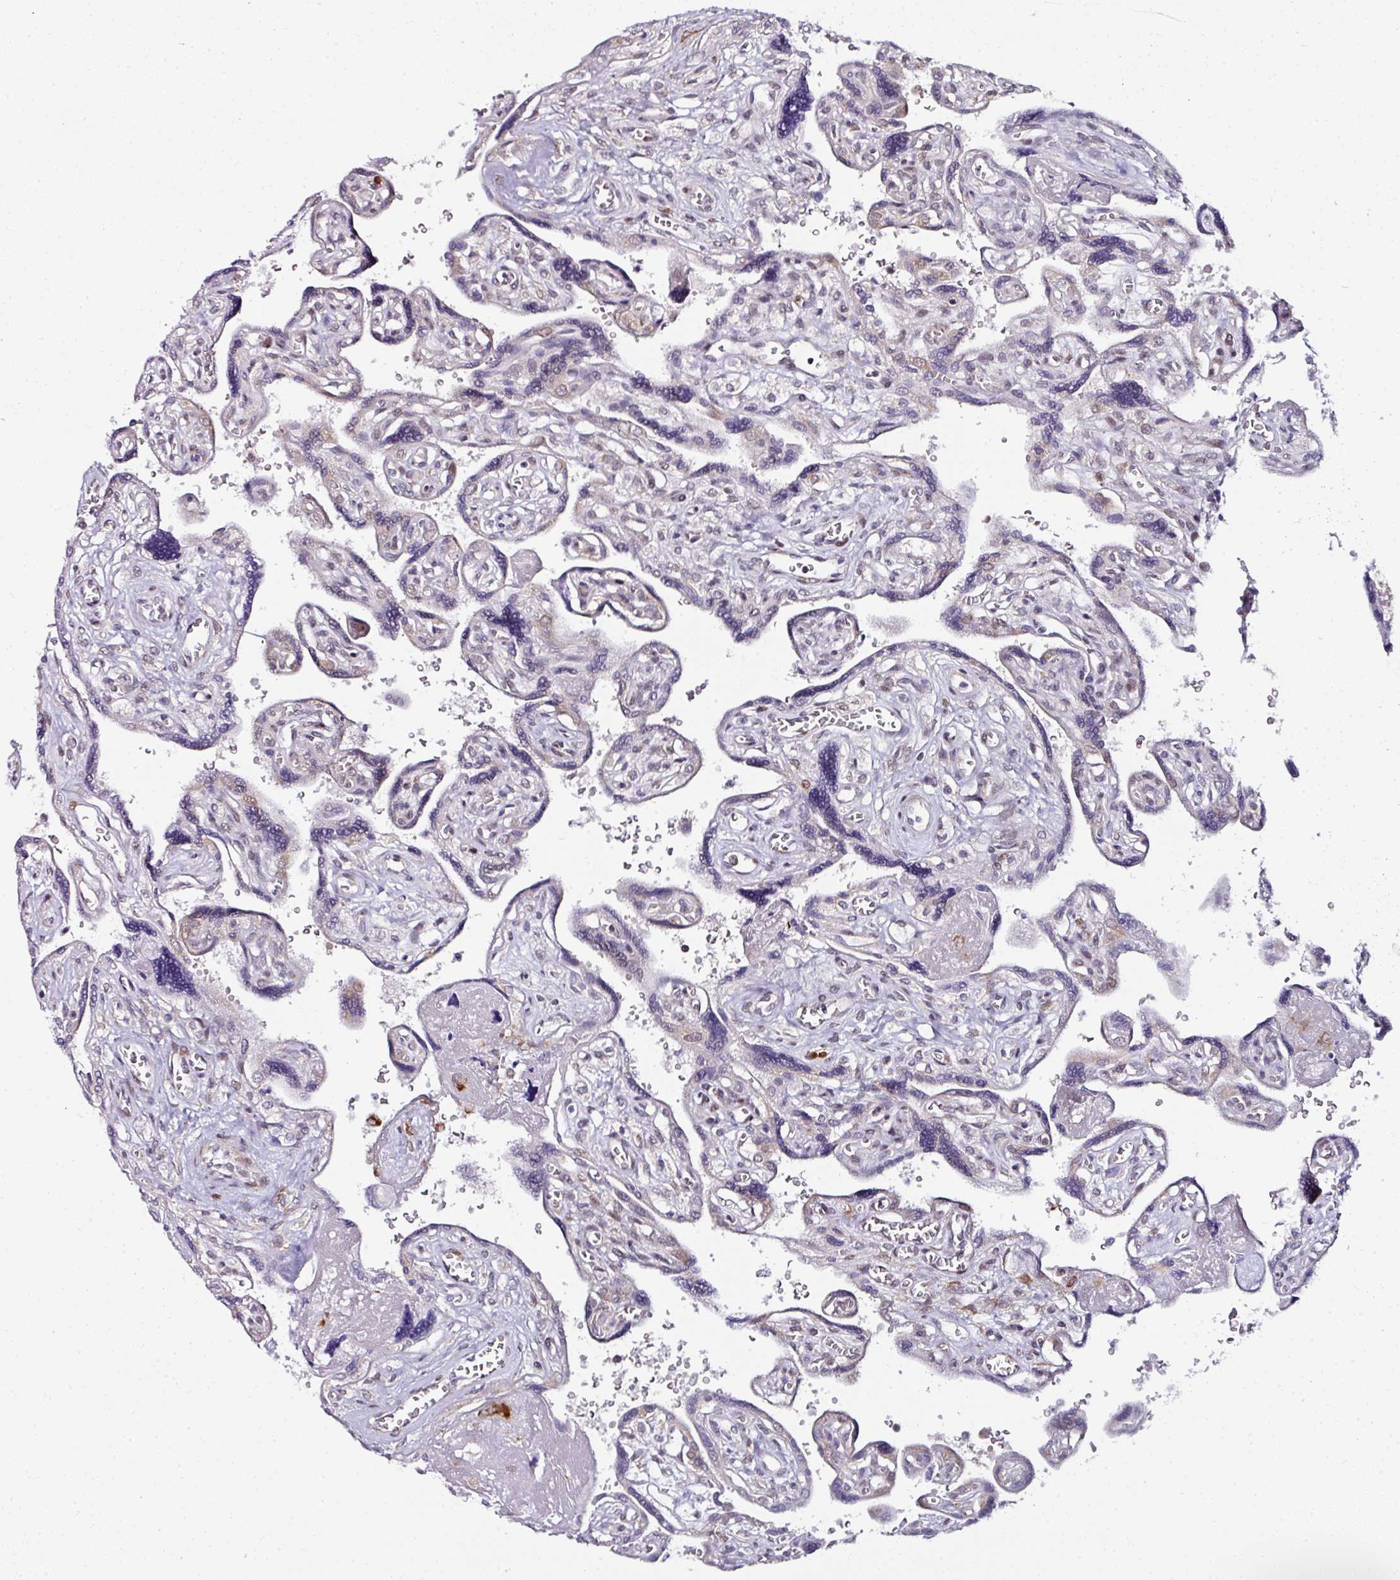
{"staining": {"intensity": "strong", "quantity": ">75%", "location": "cytoplasmic/membranous"}, "tissue": "placenta", "cell_type": "Decidual cells", "image_type": "normal", "snomed": [{"axis": "morphology", "description": "Normal tissue, NOS"}, {"axis": "topography", "description": "Placenta"}], "caption": "Immunohistochemistry (DAB (3,3'-diaminobenzidine)) staining of benign human placenta exhibits strong cytoplasmic/membranous protein expression in approximately >75% of decidual cells. (IHC, brightfield microscopy, high magnification).", "gene": "APOLD1", "patient": {"sex": "female", "age": 39}}